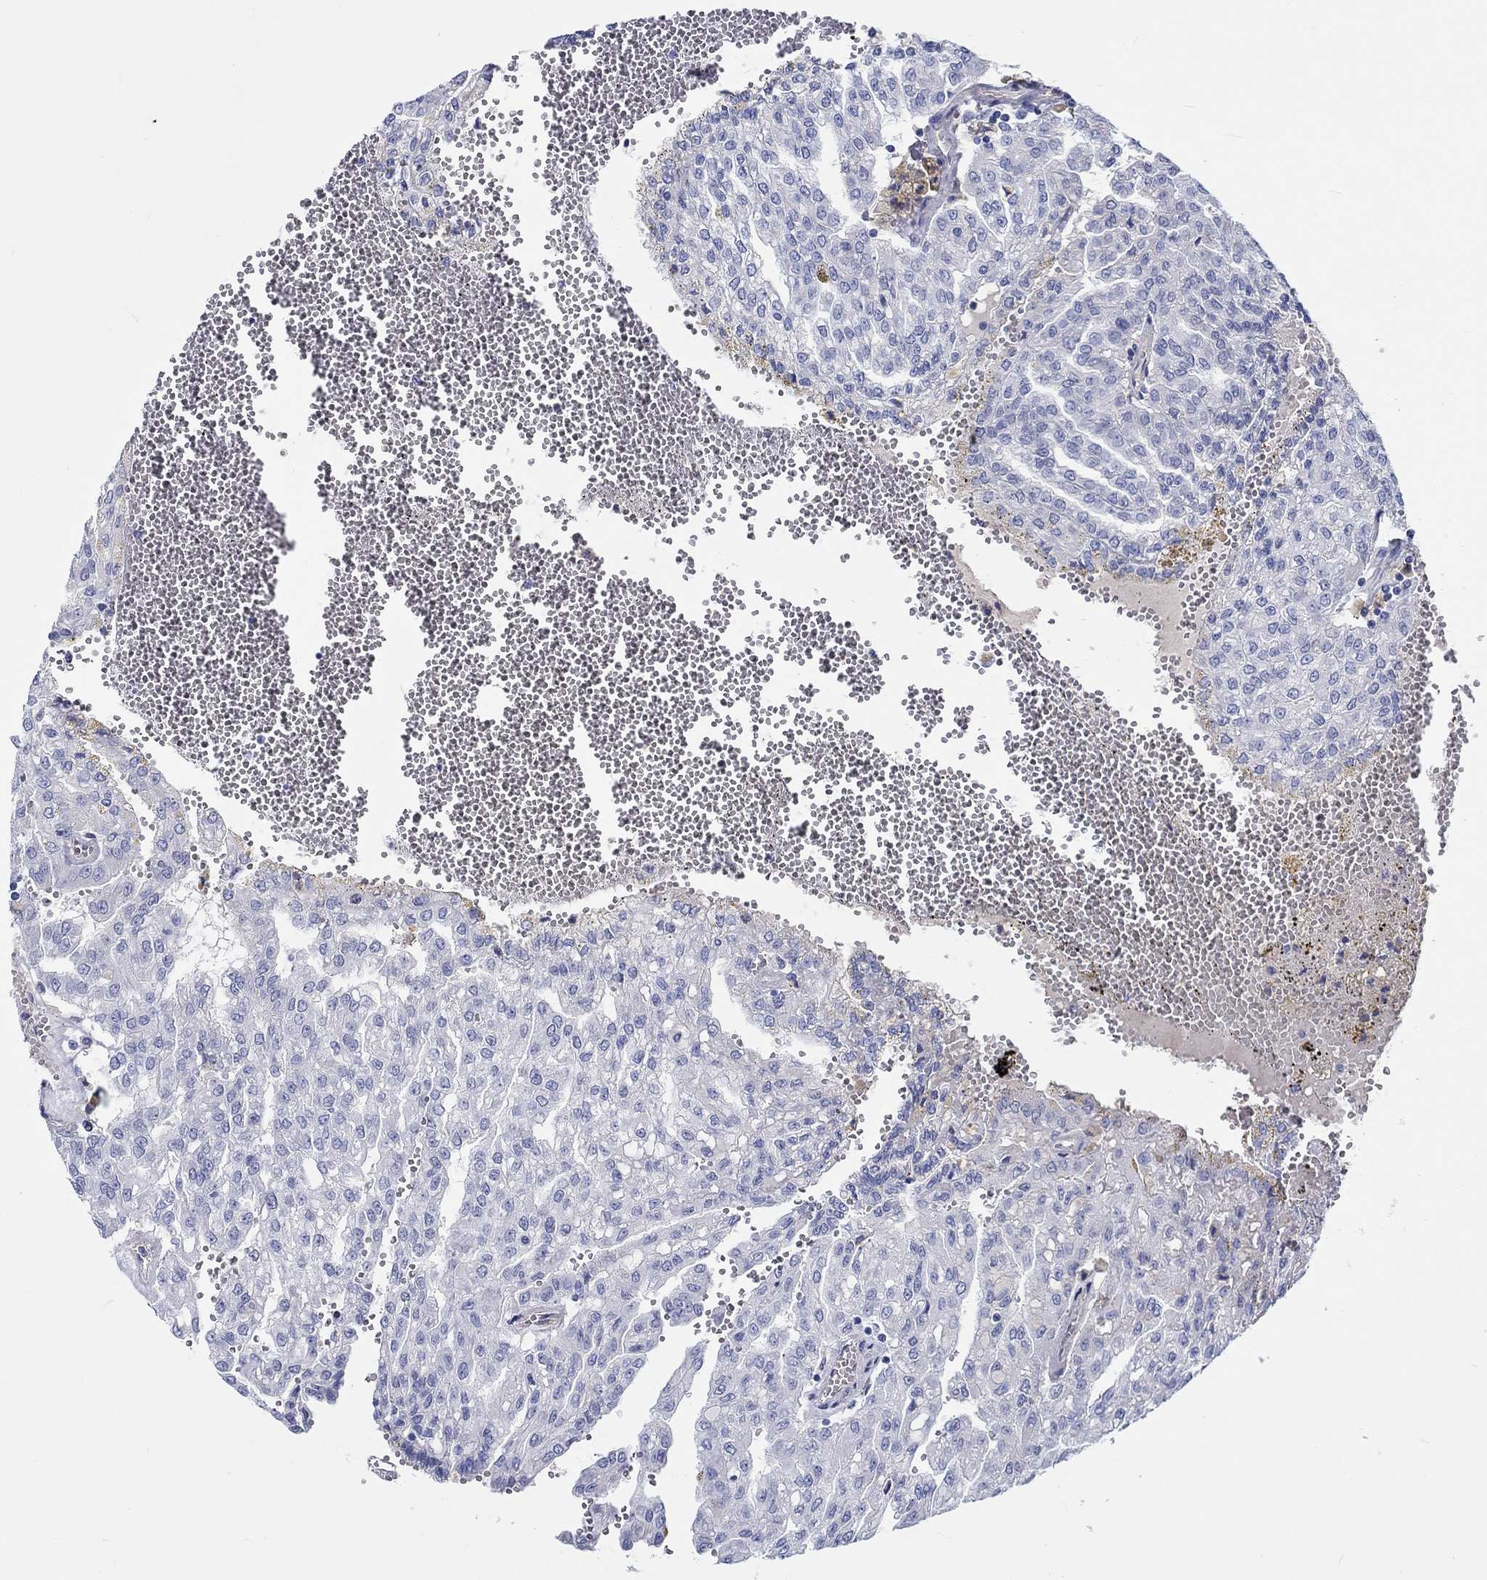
{"staining": {"intensity": "negative", "quantity": "none", "location": "none"}, "tissue": "renal cancer", "cell_type": "Tumor cells", "image_type": "cancer", "snomed": [{"axis": "morphology", "description": "Adenocarcinoma, NOS"}, {"axis": "topography", "description": "Kidney"}], "caption": "Immunohistochemistry of human renal adenocarcinoma reveals no staining in tumor cells.", "gene": "CDY2B", "patient": {"sex": "male", "age": 63}}